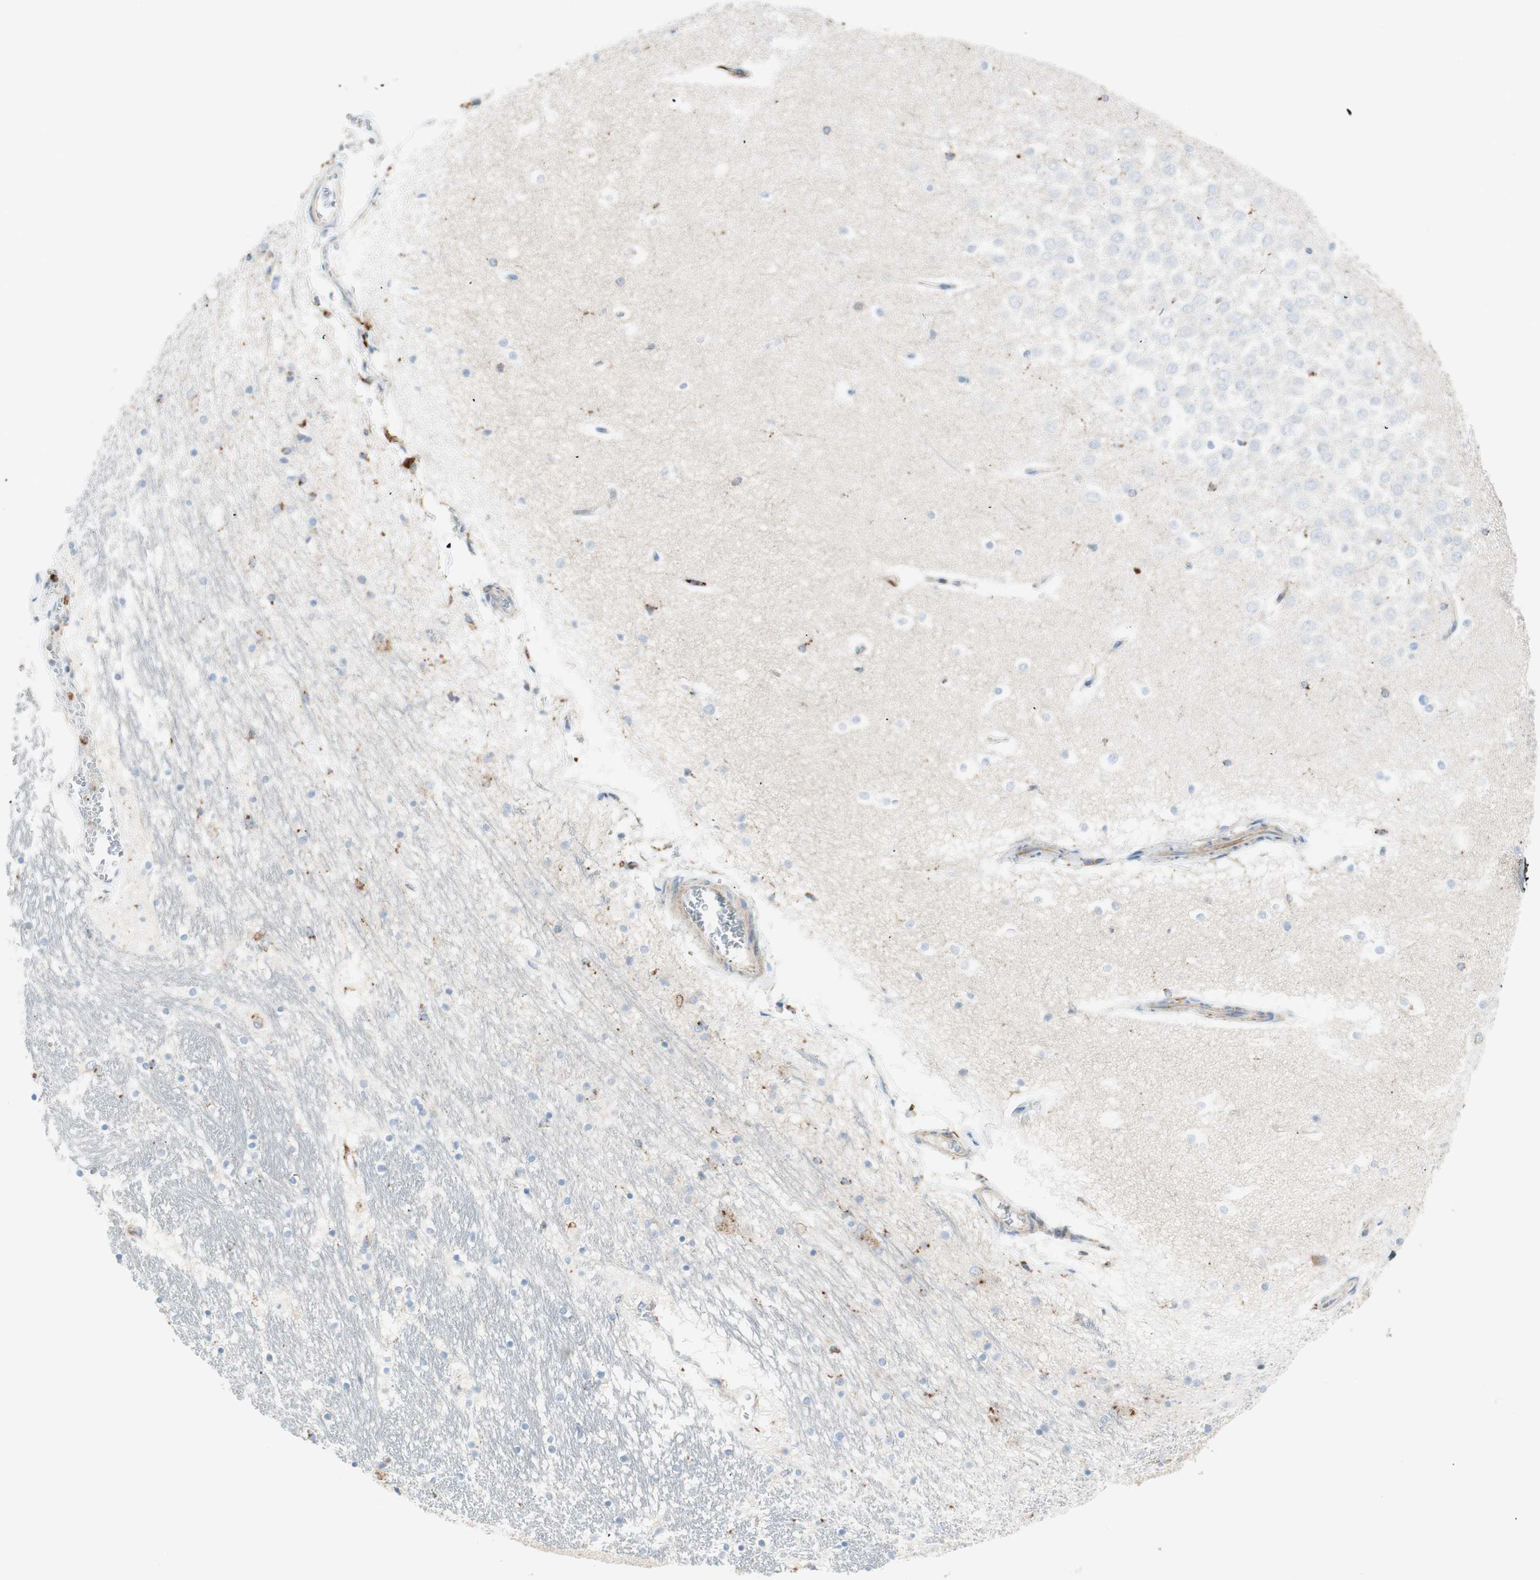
{"staining": {"intensity": "negative", "quantity": "none", "location": "none"}, "tissue": "hippocampus", "cell_type": "Glial cells", "image_type": "normal", "snomed": [{"axis": "morphology", "description": "Normal tissue, NOS"}, {"axis": "topography", "description": "Hippocampus"}], "caption": "The histopathology image displays no significant staining in glial cells of hippocampus.", "gene": "ATP6V1G1", "patient": {"sex": "male", "age": 45}}